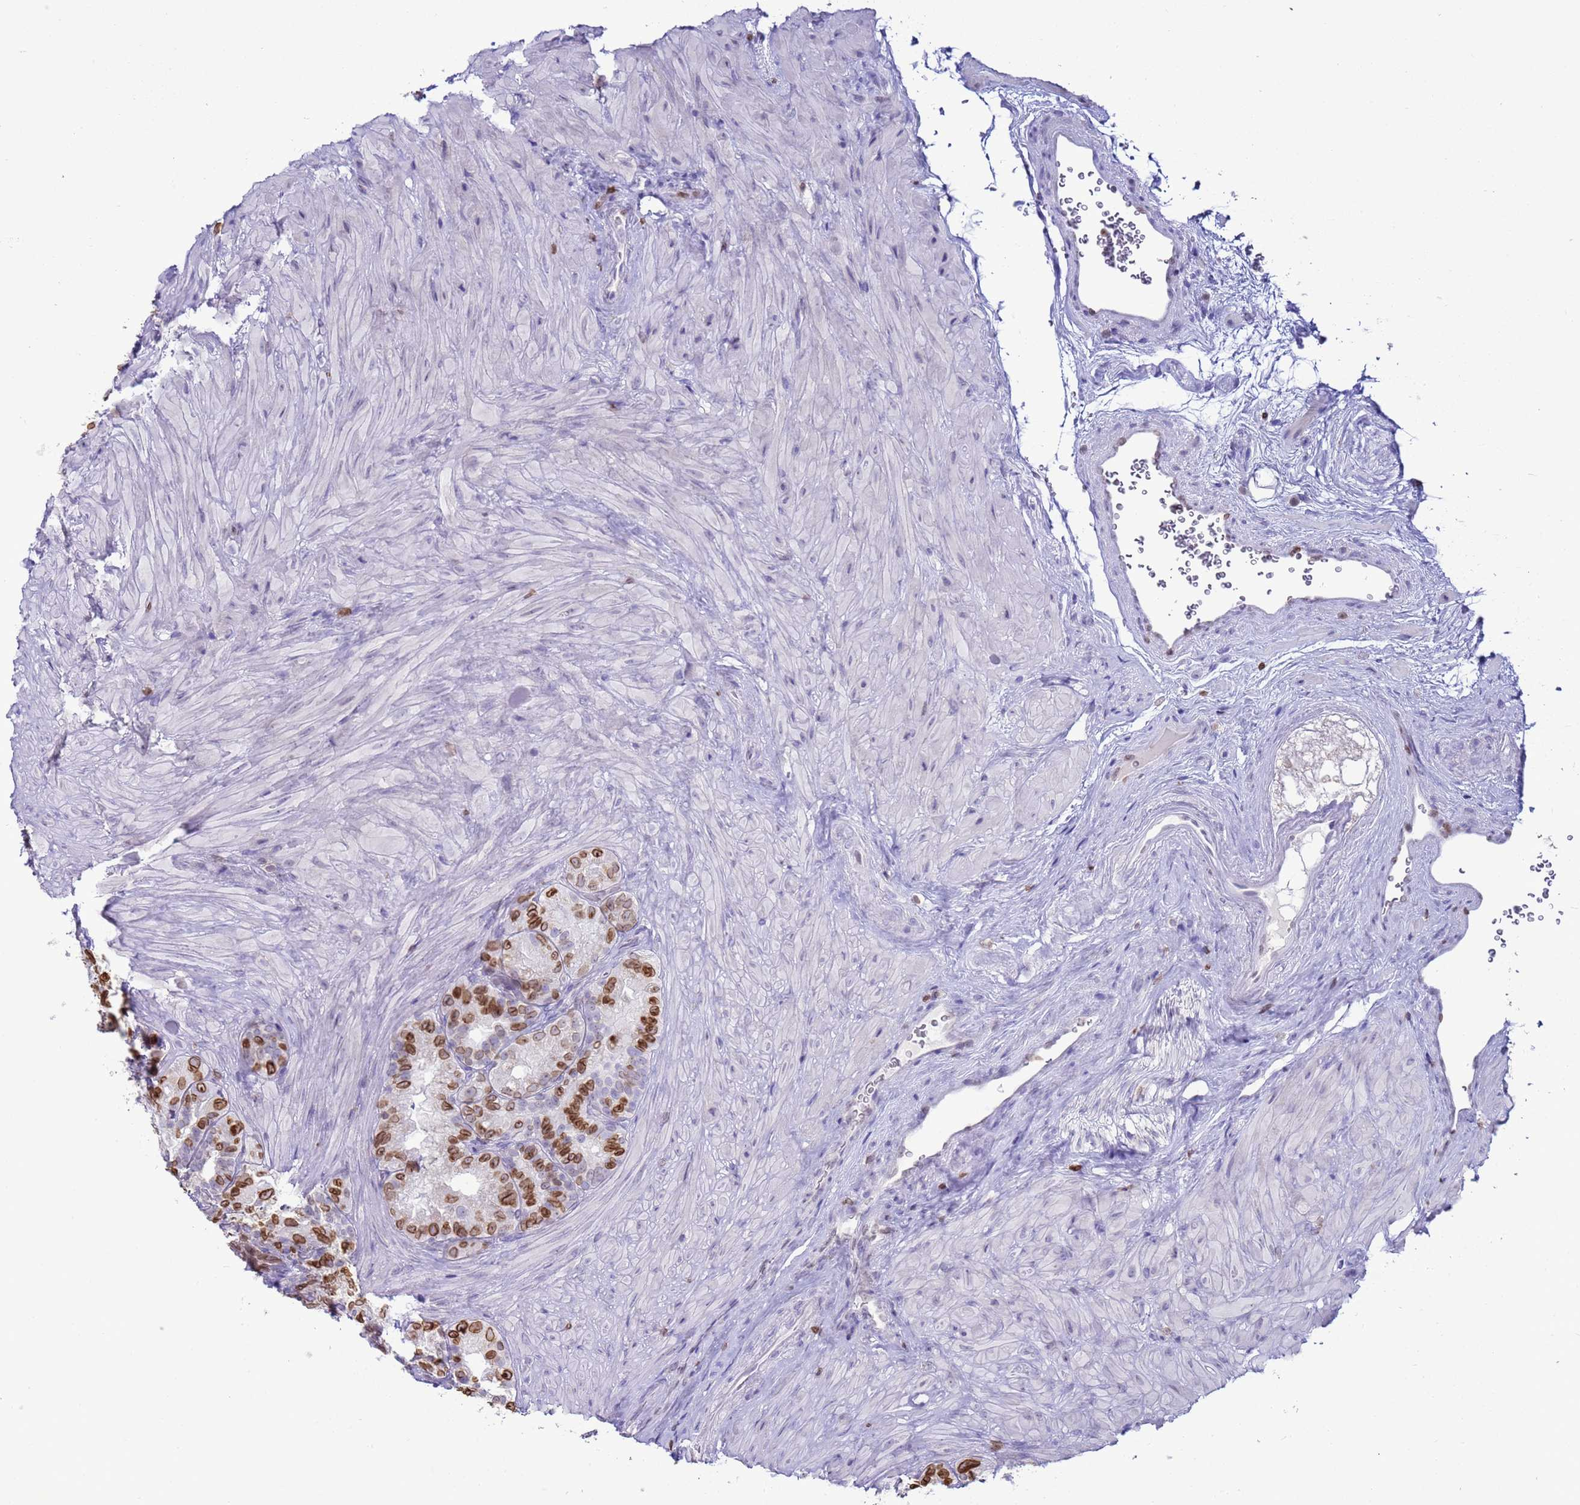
{"staining": {"intensity": "moderate", "quantity": ">75%", "location": "cytoplasmic/membranous,nuclear"}, "tissue": "seminal vesicle", "cell_type": "Glandular cells", "image_type": "normal", "snomed": [{"axis": "morphology", "description": "Normal tissue, NOS"}, {"axis": "topography", "description": "Seminal veicle"}], "caption": "There is medium levels of moderate cytoplasmic/membranous,nuclear expression in glandular cells of unremarkable seminal vesicle, as demonstrated by immunohistochemical staining (brown color).", "gene": "DHX37", "patient": {"sex": "male", "age": 60}}